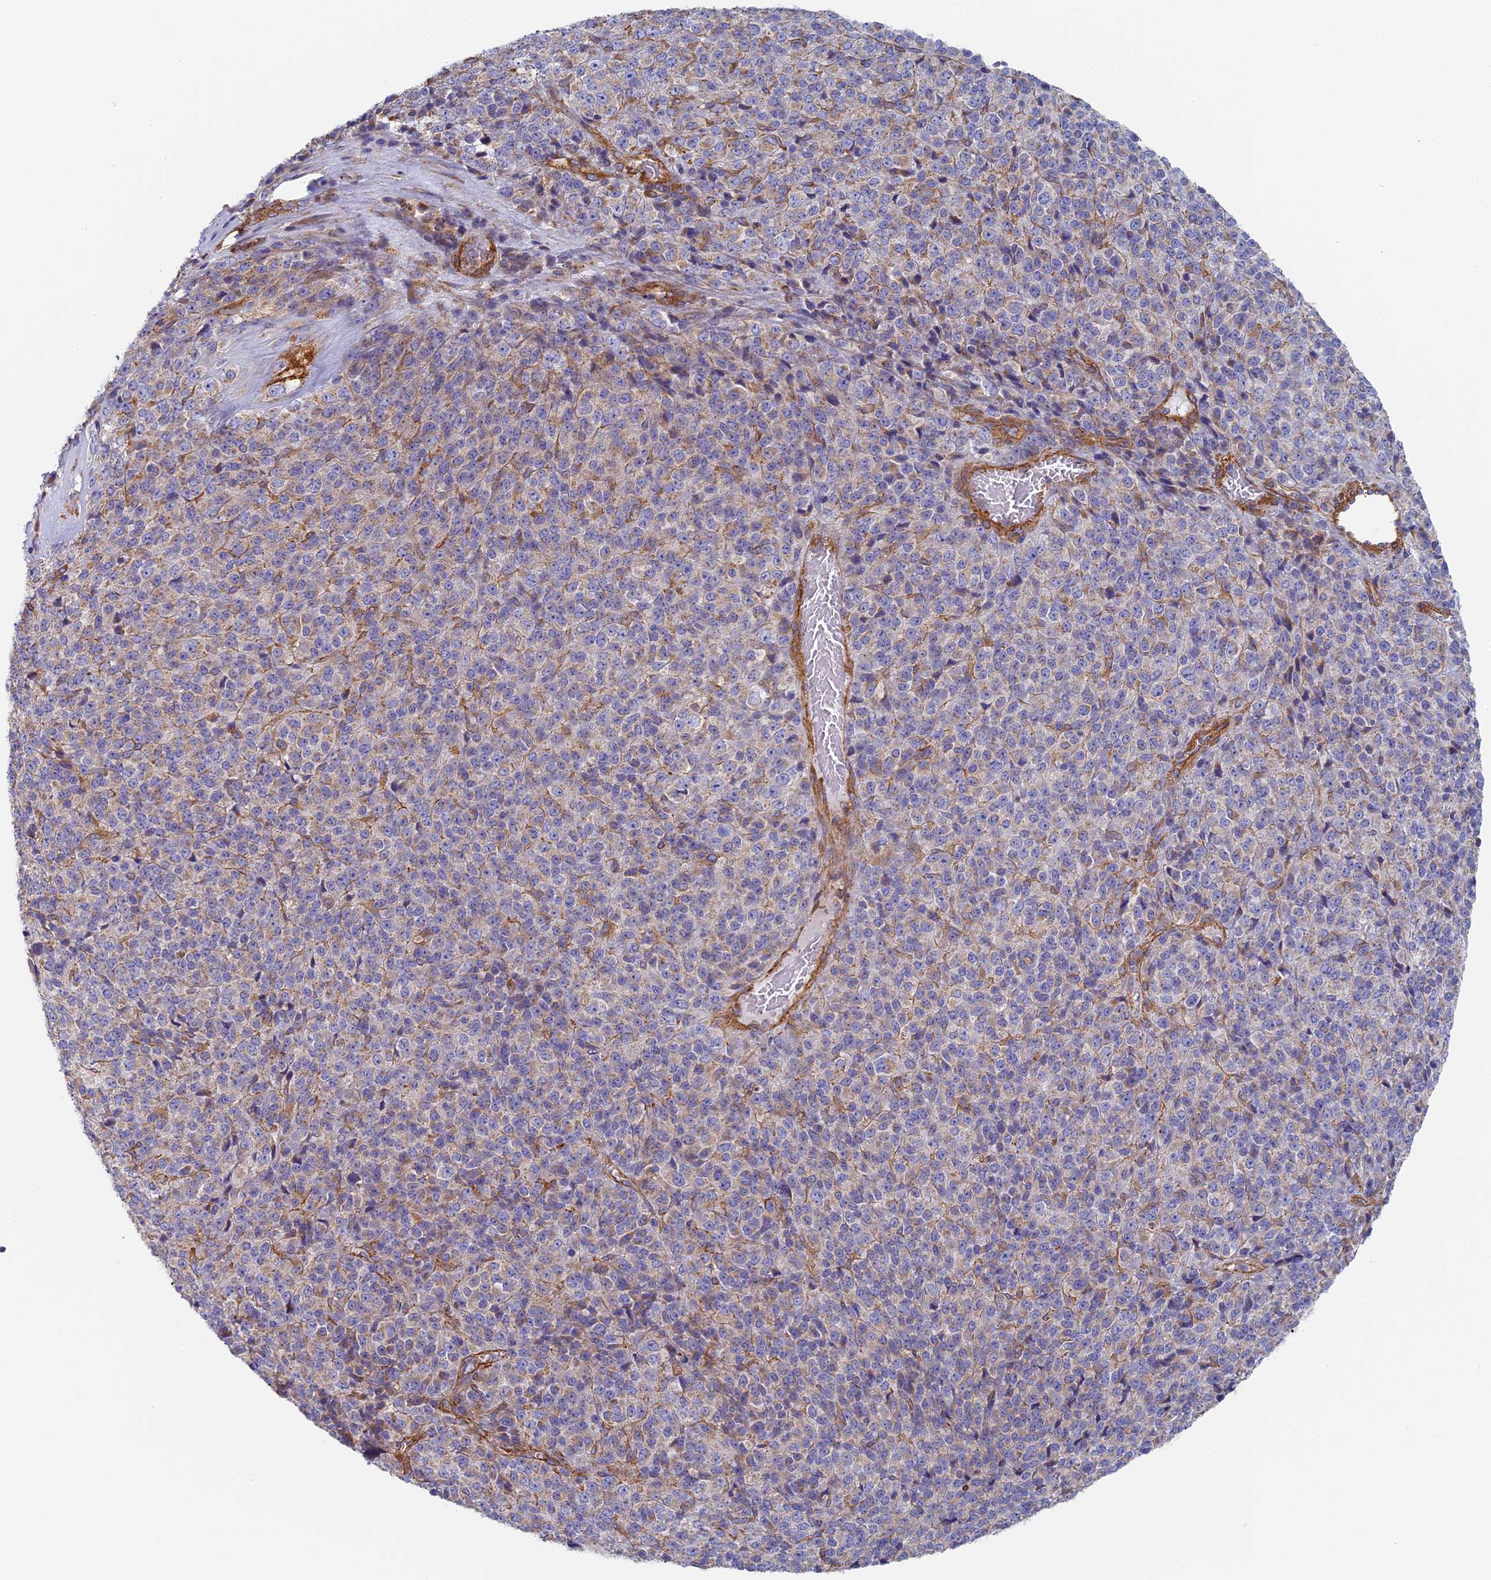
{"staining": {"intensity": "weak", "quantity": "<25%", "location": "cytoplasmic/membranous"}, "tissue": "melanoma", "cell_type": "Tumor cells", "image_type": "cancer", "snomed": [{"axis": "morphology", "description": "Malignant melanoma, Metastatic site"}, {"axis": "topography", "description": "Brain"}], "caption": "Melanoma stained for a protein using immunohistochemistry shows no expression tumor cells.", "gene": "DDA1", "patient": {"sex": "female", "age": 56}}